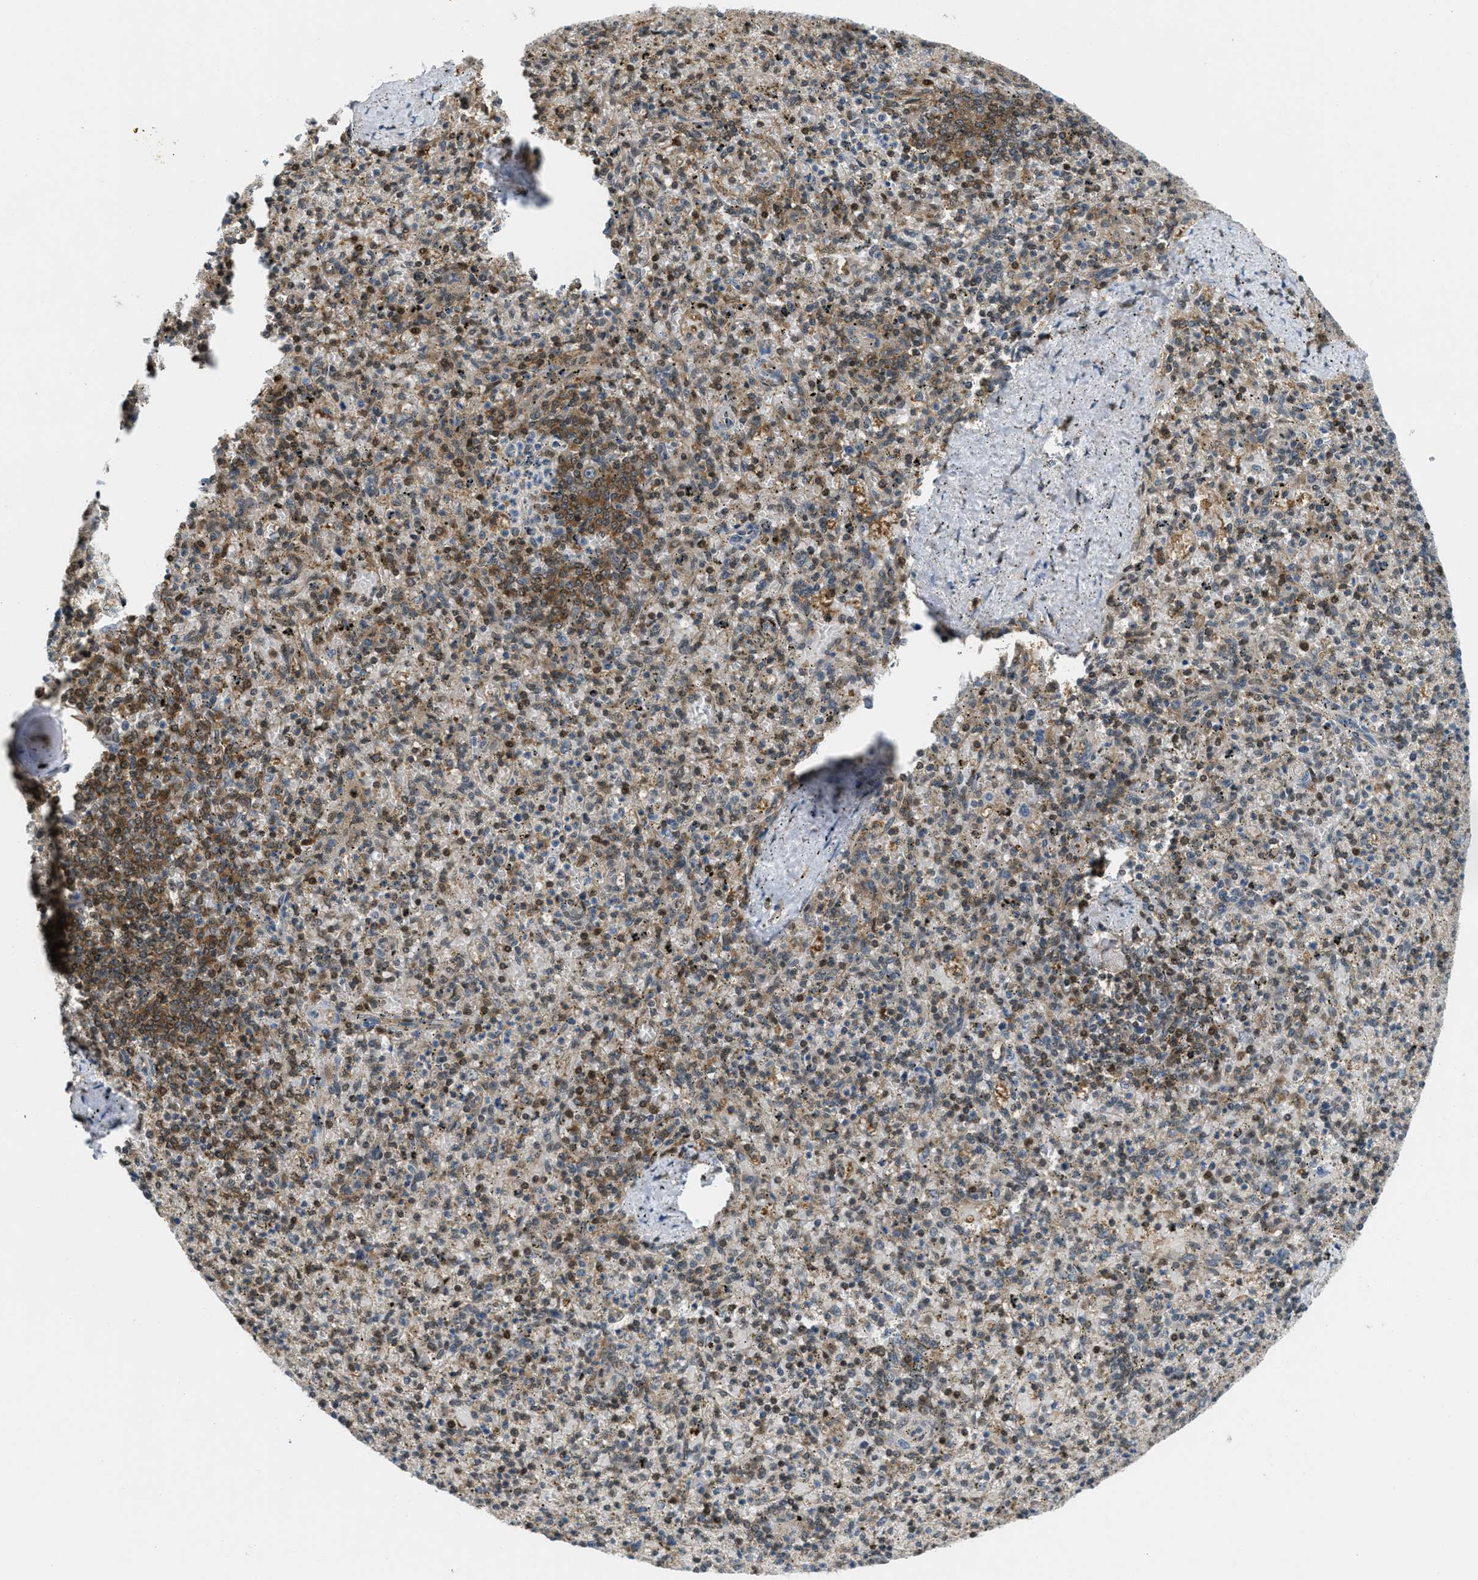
{"staining": {"intensity": "moderate", "quantity": ">75%", "location": "cytoplasmic/membranous"}, "tissue": "spleen", "cell_type": "Cells in red pulp", "image_type": "normal", "snomed": [{"axis": "morphology", "description": "Normal tissue, NOS"}, {"axis": "topography", "description": "Spleen"}], "caption": "This is a photomicrograph of IHC staining of normal spleen, which shows moderate positivity in the cytoplasmic/membranous of cells in red pulp.", "gene": "PIP5K1C", "patient": {"sex": "male", "age": 72}}